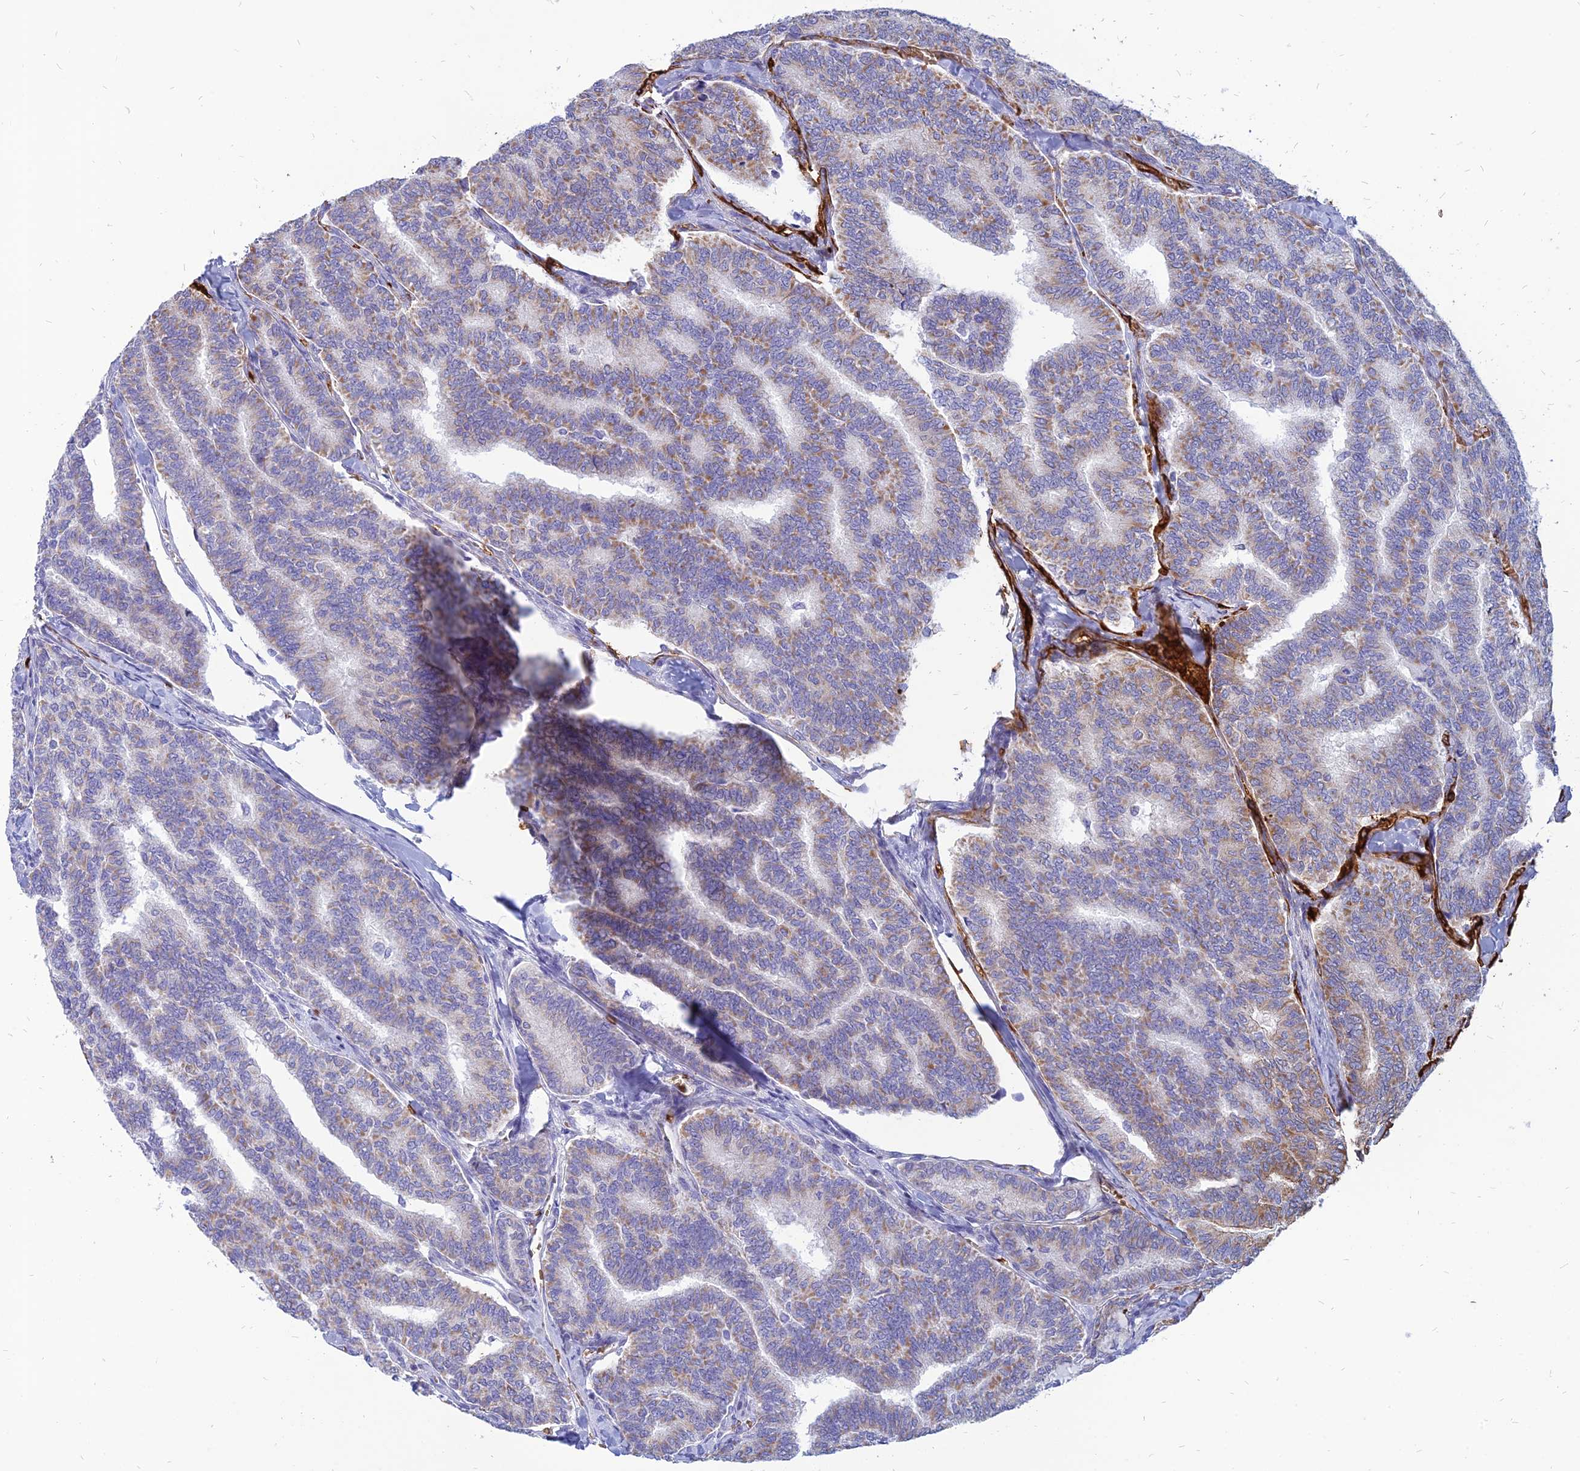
{"staining": {"intensity": "weak", "quantity": "25%-75%", "location": "cytoplasmic/membranous"}, "tissue": "thyroid cancer", "cell_type": "Tumor cells", "image_type": "cancer", "snomed": [{"axis": "morphology", "description": "Papillary adenocarcinoma, NOS"}, {"axis": "topography", "description": "Thyroid gland"}], "caption": "Thyroid cancer (papillary adenocarcinoma) stained with a protein marker displays weak staining in tumor cells.", "gene": "HHAT", "patient": {"sex": "female", "age": 35}}